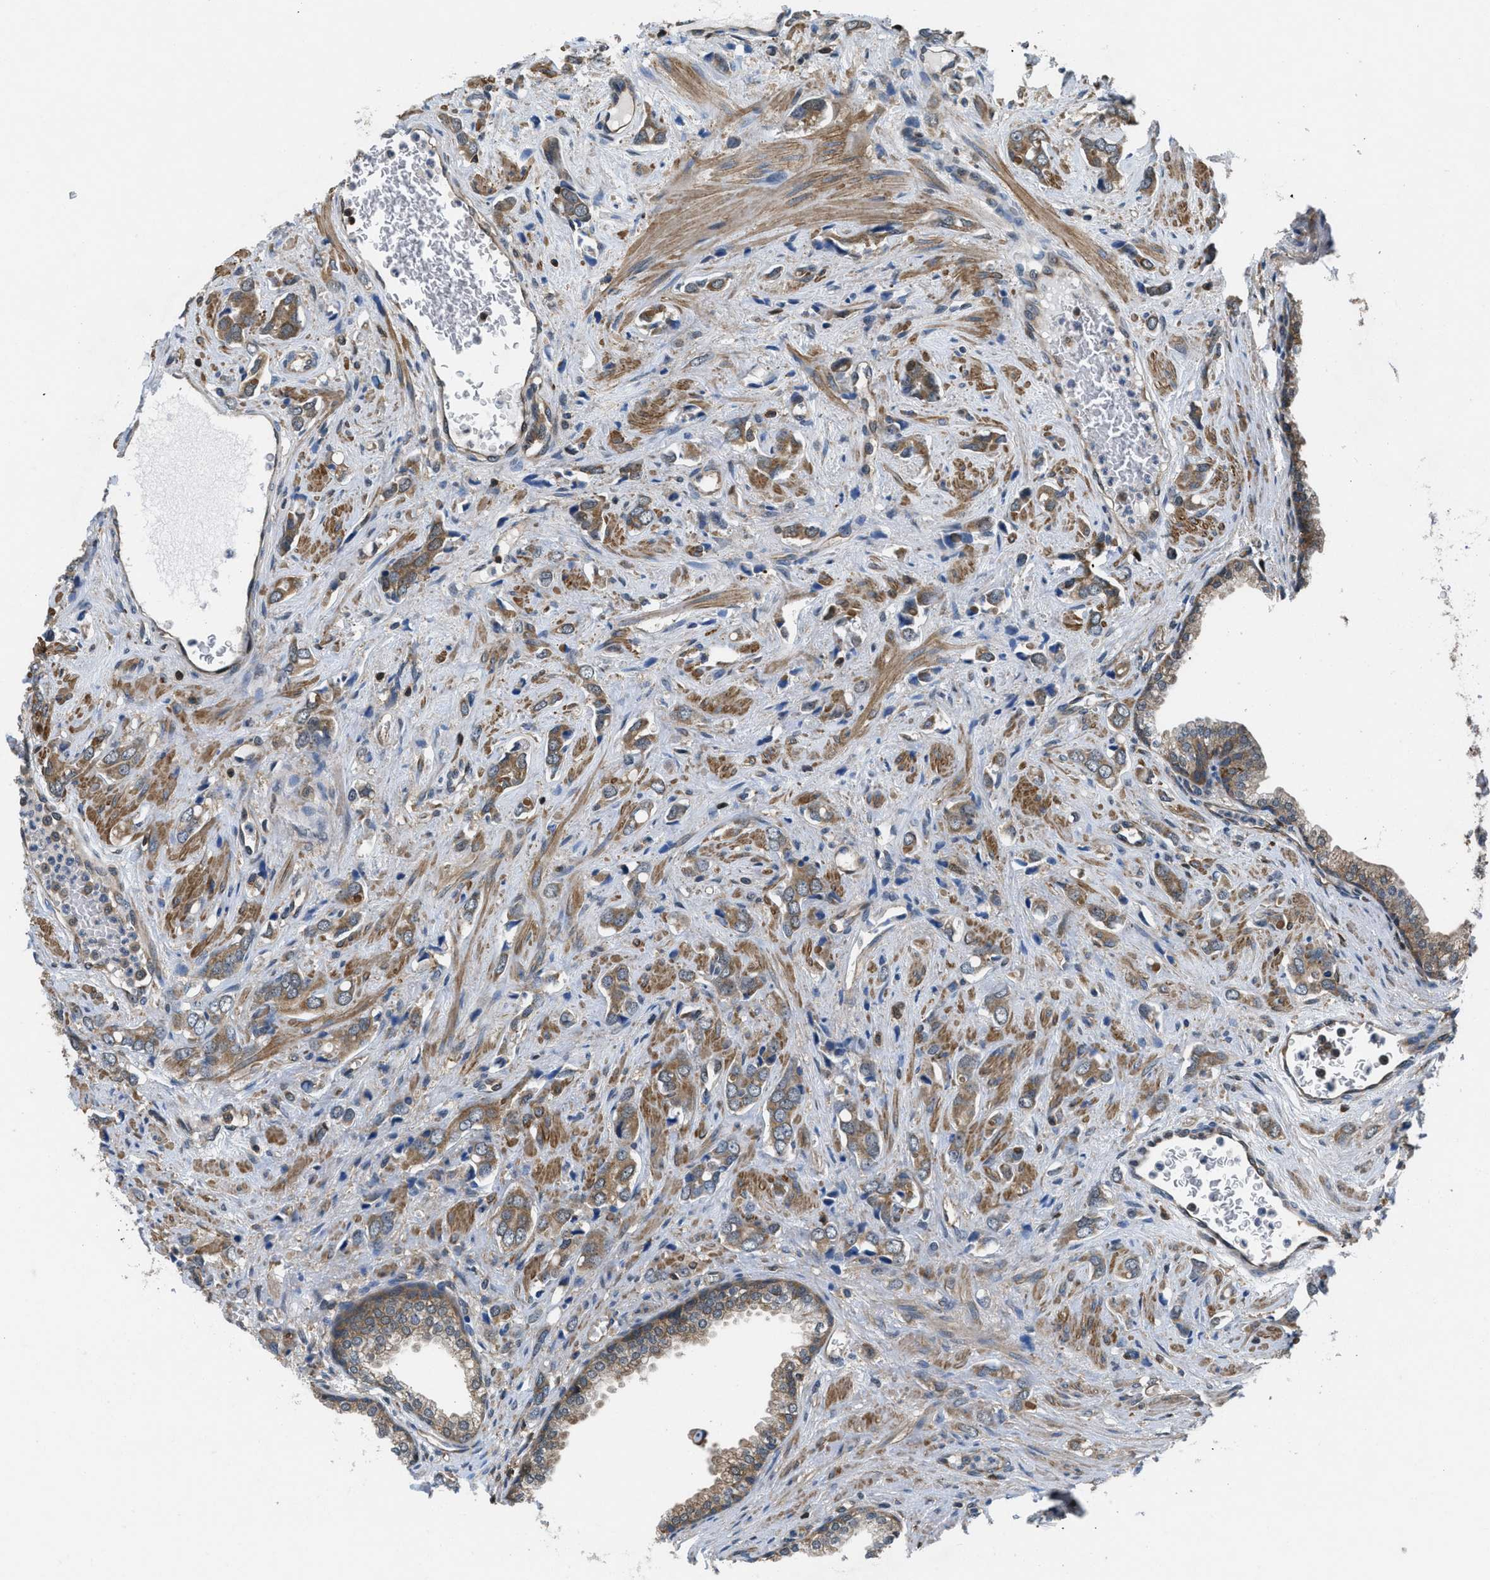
{"staining": {"intensity": "moderate", "quantity": ">75%", "location": "cytoplasmic/membranous"}, "tissue": "prostate cancer", "cell_type": "Tumor cells", "image_type": "cancer", "snomed": [{"axis": "morphology", "description": "Adenocarcinoma, High grade"}, {"axis": "topography", "description": "Prostate"}], "caption": "A medium amount of moderate cytoplasmic/membranous staining is appreciated in about >75% of tumor cells in high-grade adenocarcinoma (prostate) tissue.", "gene": "PIP5K1C", "patient": {"sex": "male", "age": 52}}